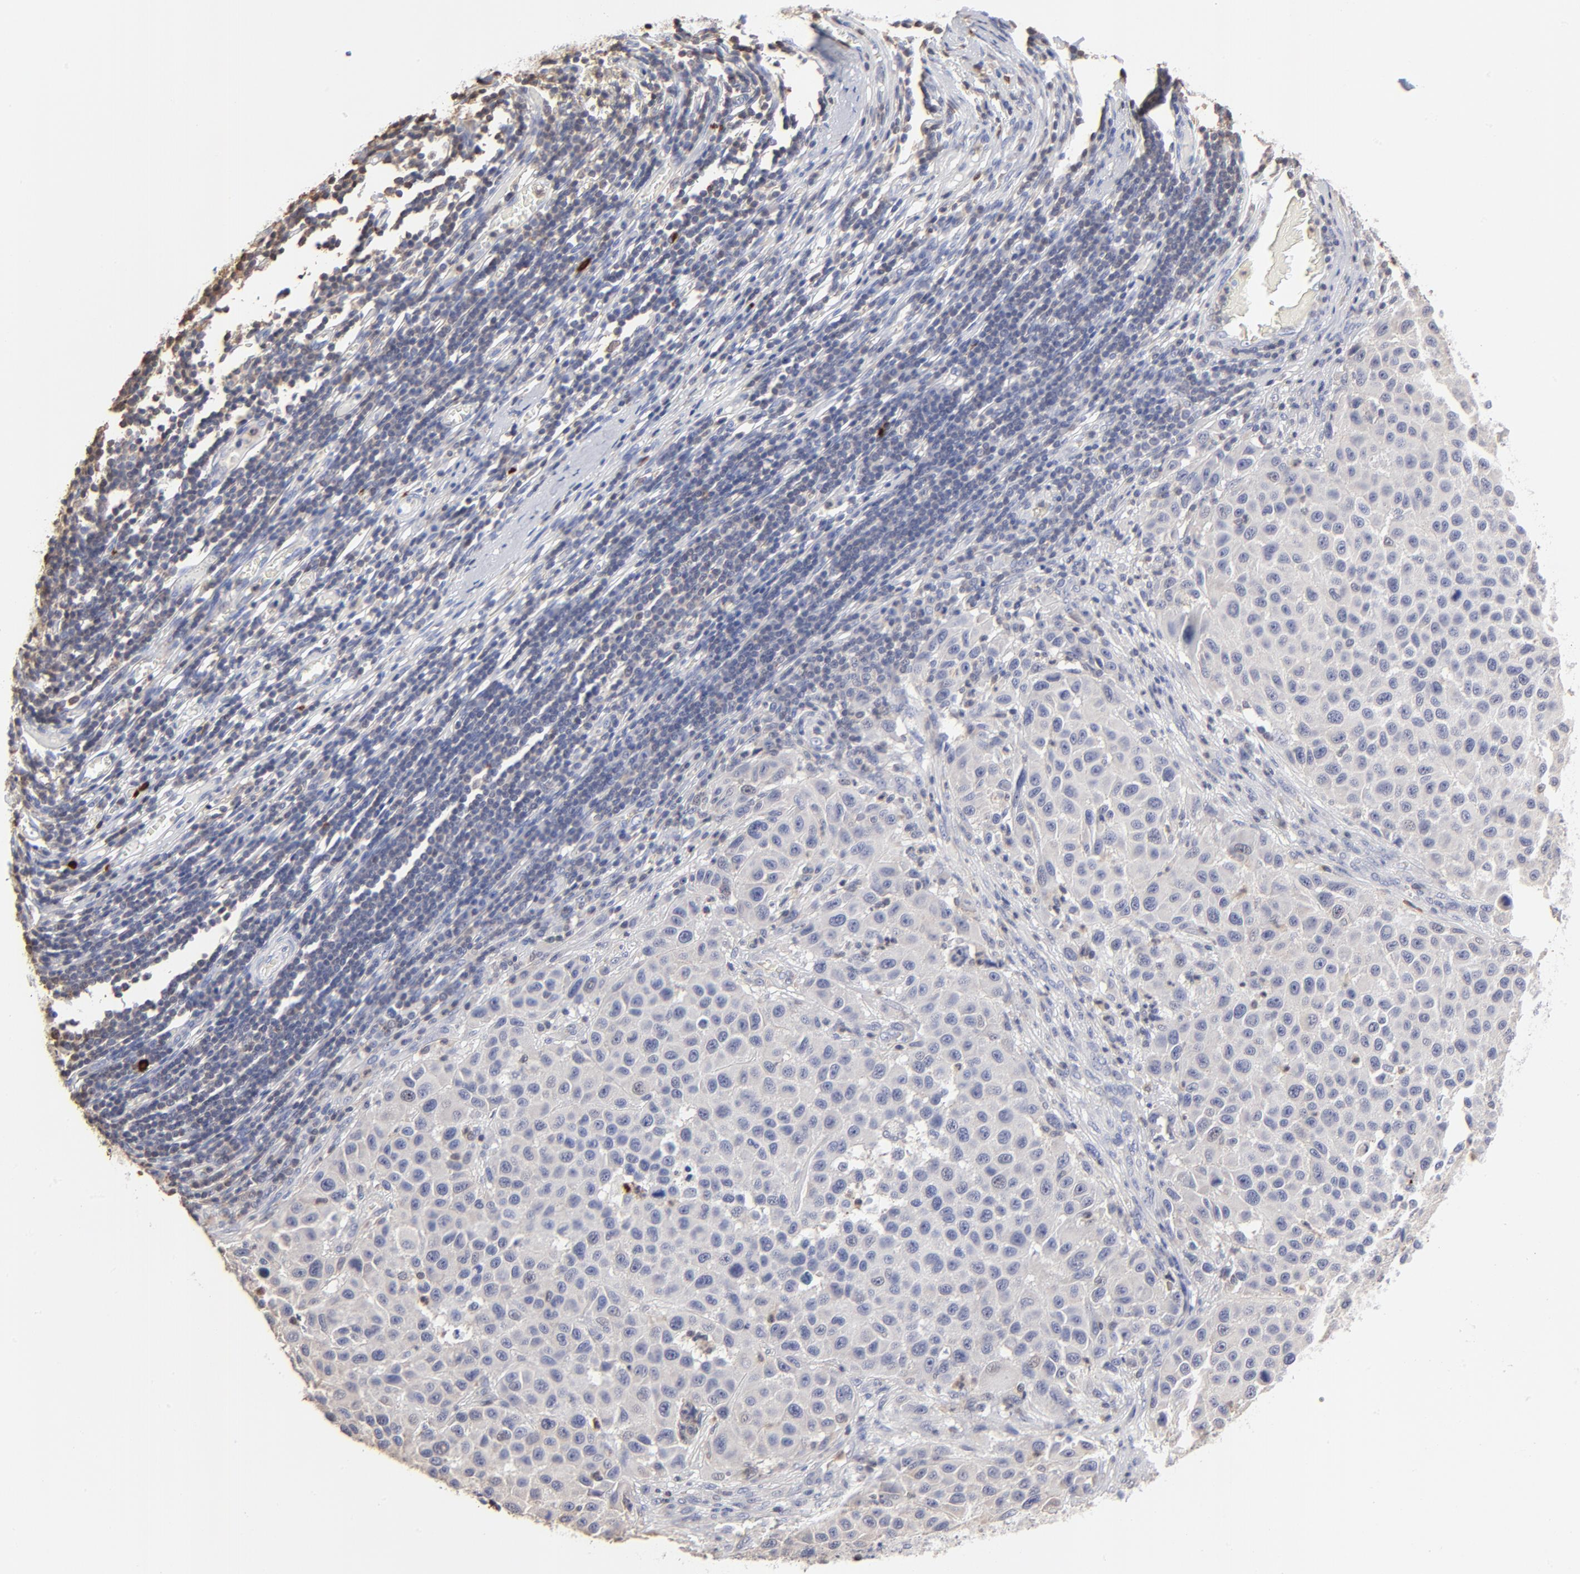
{"staining": {"intensity": "negative", "quantity": "none", "location": "none"}, "tissue": "melanoma", "cell_type": "Tumor cells", "image_type": "cancer", "snomed": [{"axis": "morphology", "description": "Malignant melanoma, Metastatic site"}, {"axis": "topography", "description": "Lymph node"}], "caption": "This is an immunohistochemistry photomicrograph of human malignant melanoma (metastatic site). There is no staining in tumor cells.", "gene": "TBXT", "patient": {"sex": "male", "age": 61}}